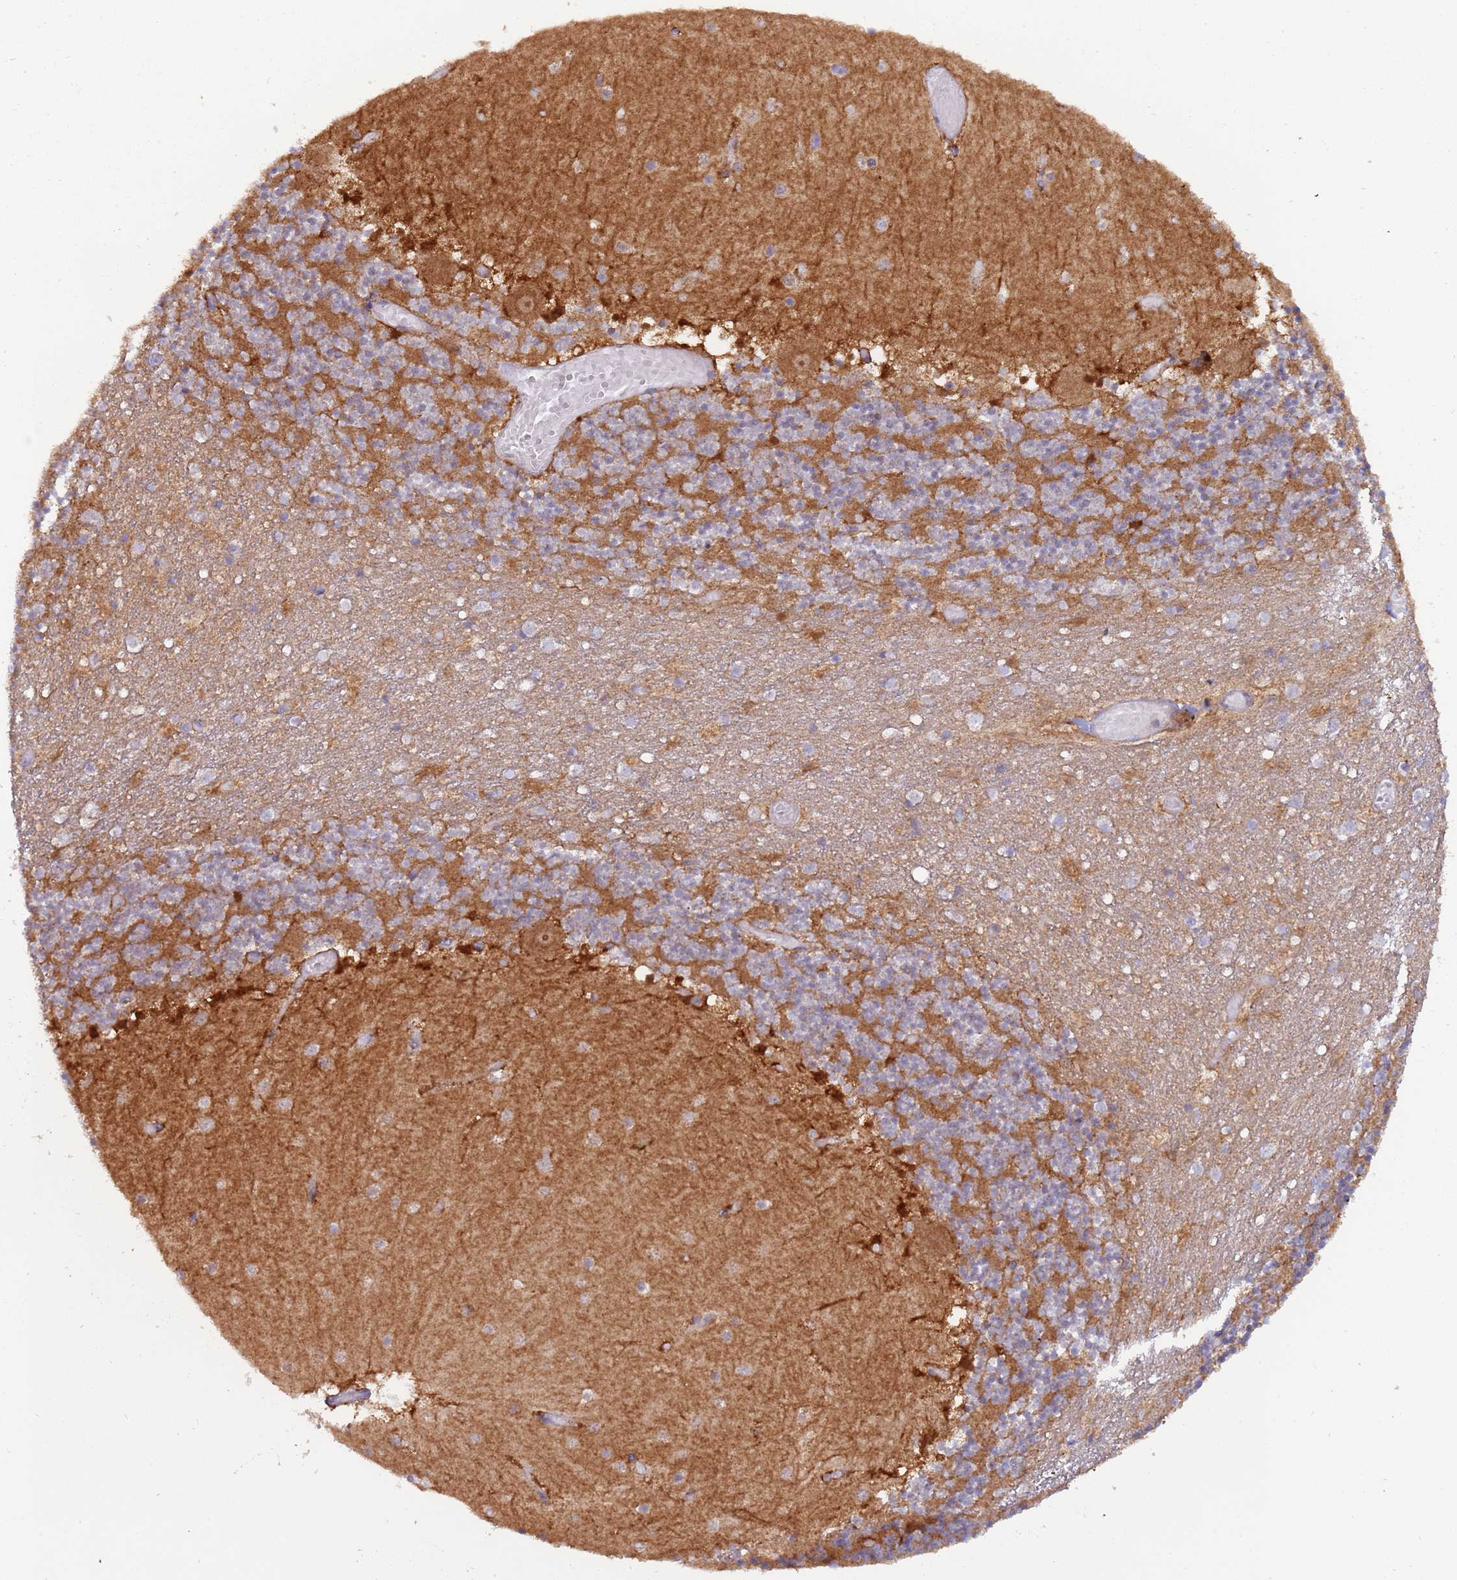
{"staining": {"intensity": "strong", "quantity": ">75%", "location": "cytoplasmic/membranous"}, "tissue": "cerebellum", "cell_type": "Cells in granular layer", "image_type": "normal", "snomed": [{"axis": "morphology", "description": "Normal tissue, NOS"}, {"axis": "topography", "description": "Cerebellum"}], "caption": "This histopathology image exhibits unremarkable cerebellum stained with immunohistochemistry (IHC) to label a protein in brown. The cytoplasmic/membranous of cells in granular layer show strong positivity for the protein. Nuclei are counter-stained blue.", "gene": "UQCRQ", "patient": {"sex": "female", "age": 28}}